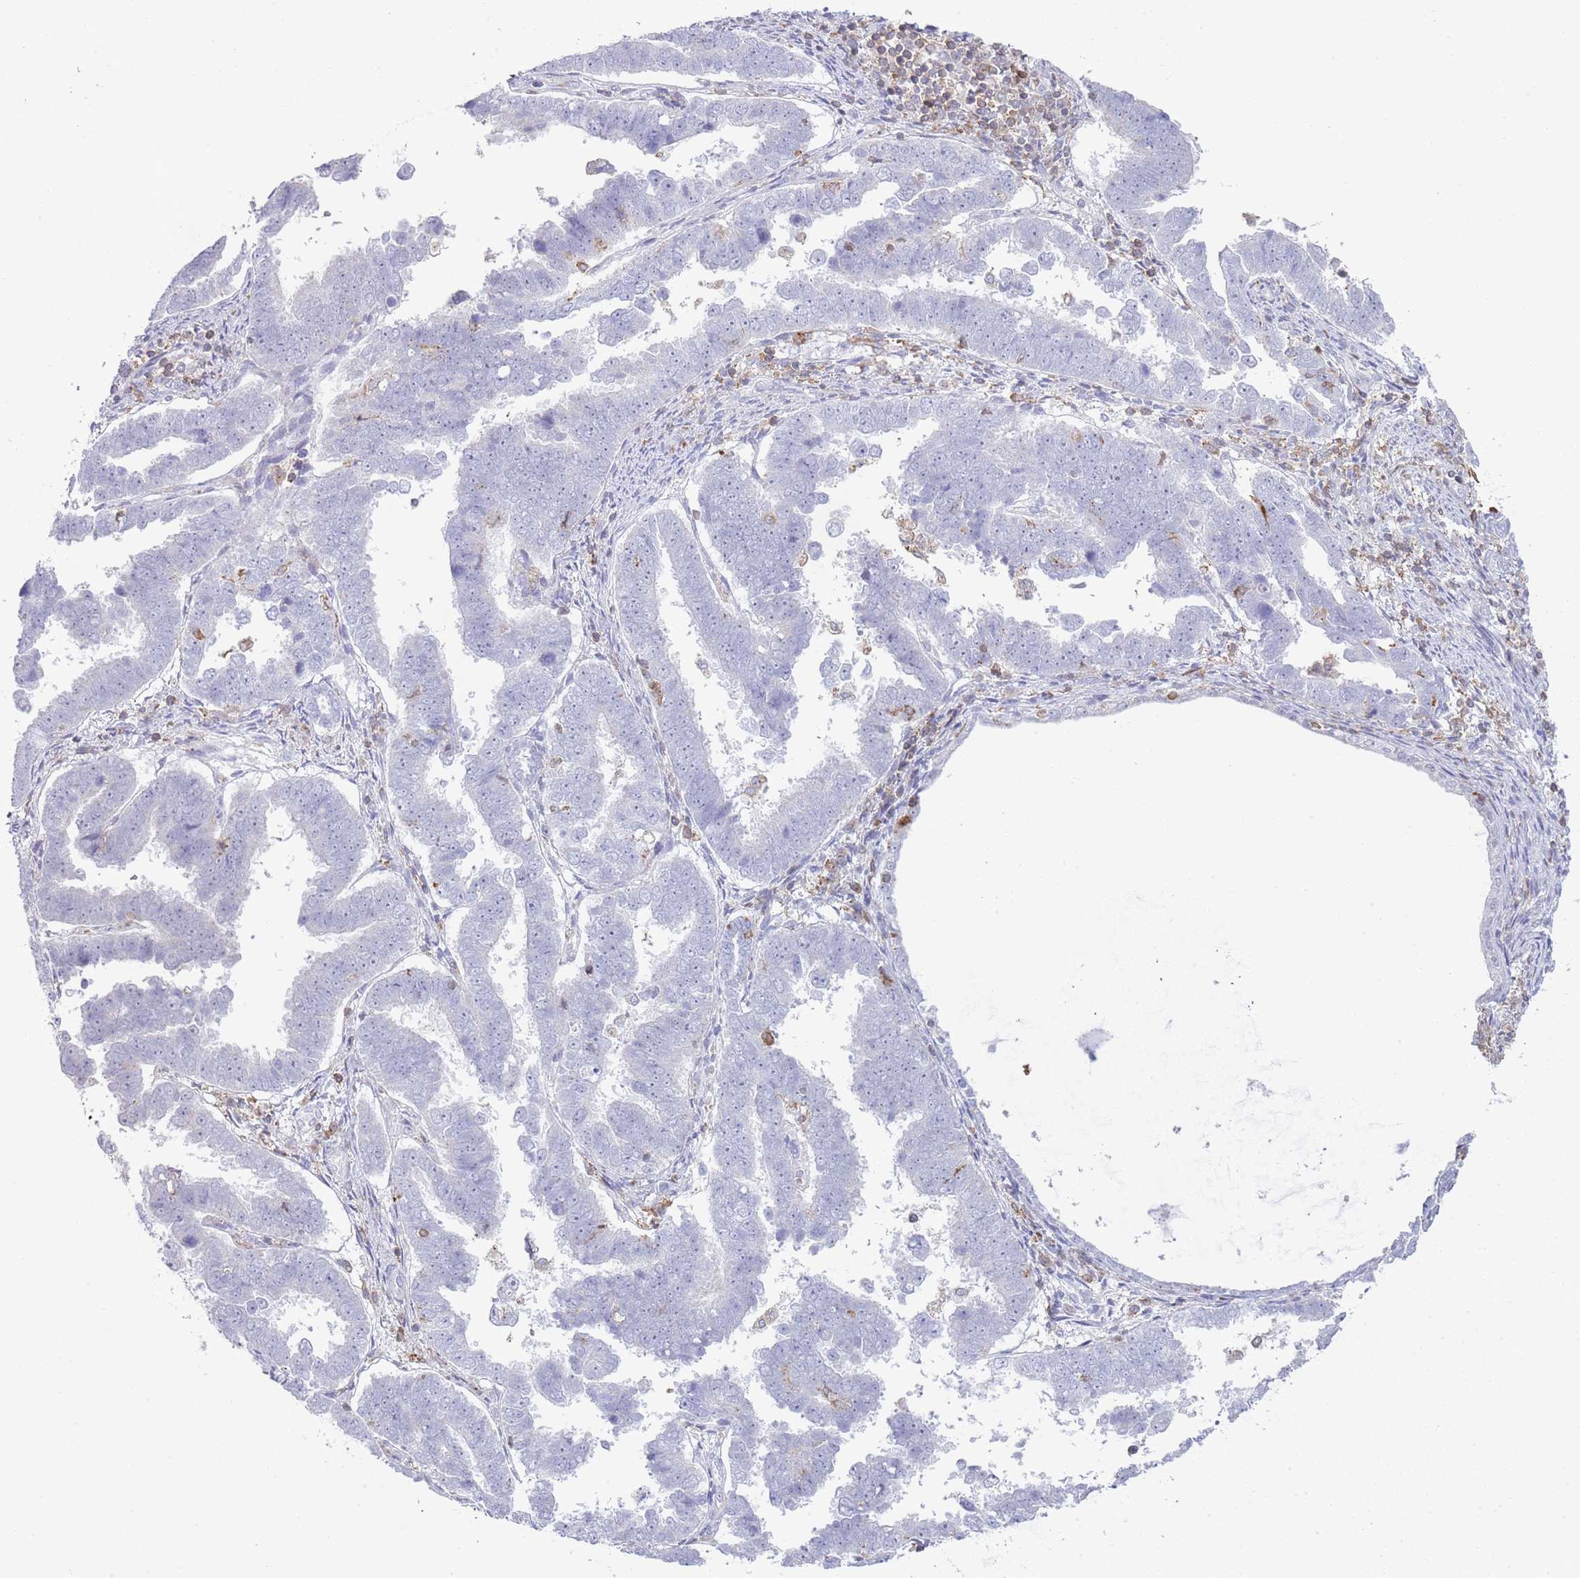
{"staining": {"intensity": "negative", "quantity": "none", "location": "none"}, "tissue": "endometrial cancer", "cell_type": "Tumor cells", "image_type": "cancer", "snomed": [{"axis": "morphology", "description": "Adenocarcinoma, NOS"}, {"axis": "topography", "description": "Endometrium"}], "caption": "The micrograph demonstrates no significant positivity in tumor cells of endometrial adenocarcinoma.", "gene": "LPXN", "patient": {"sex": "female", "age": 75}}